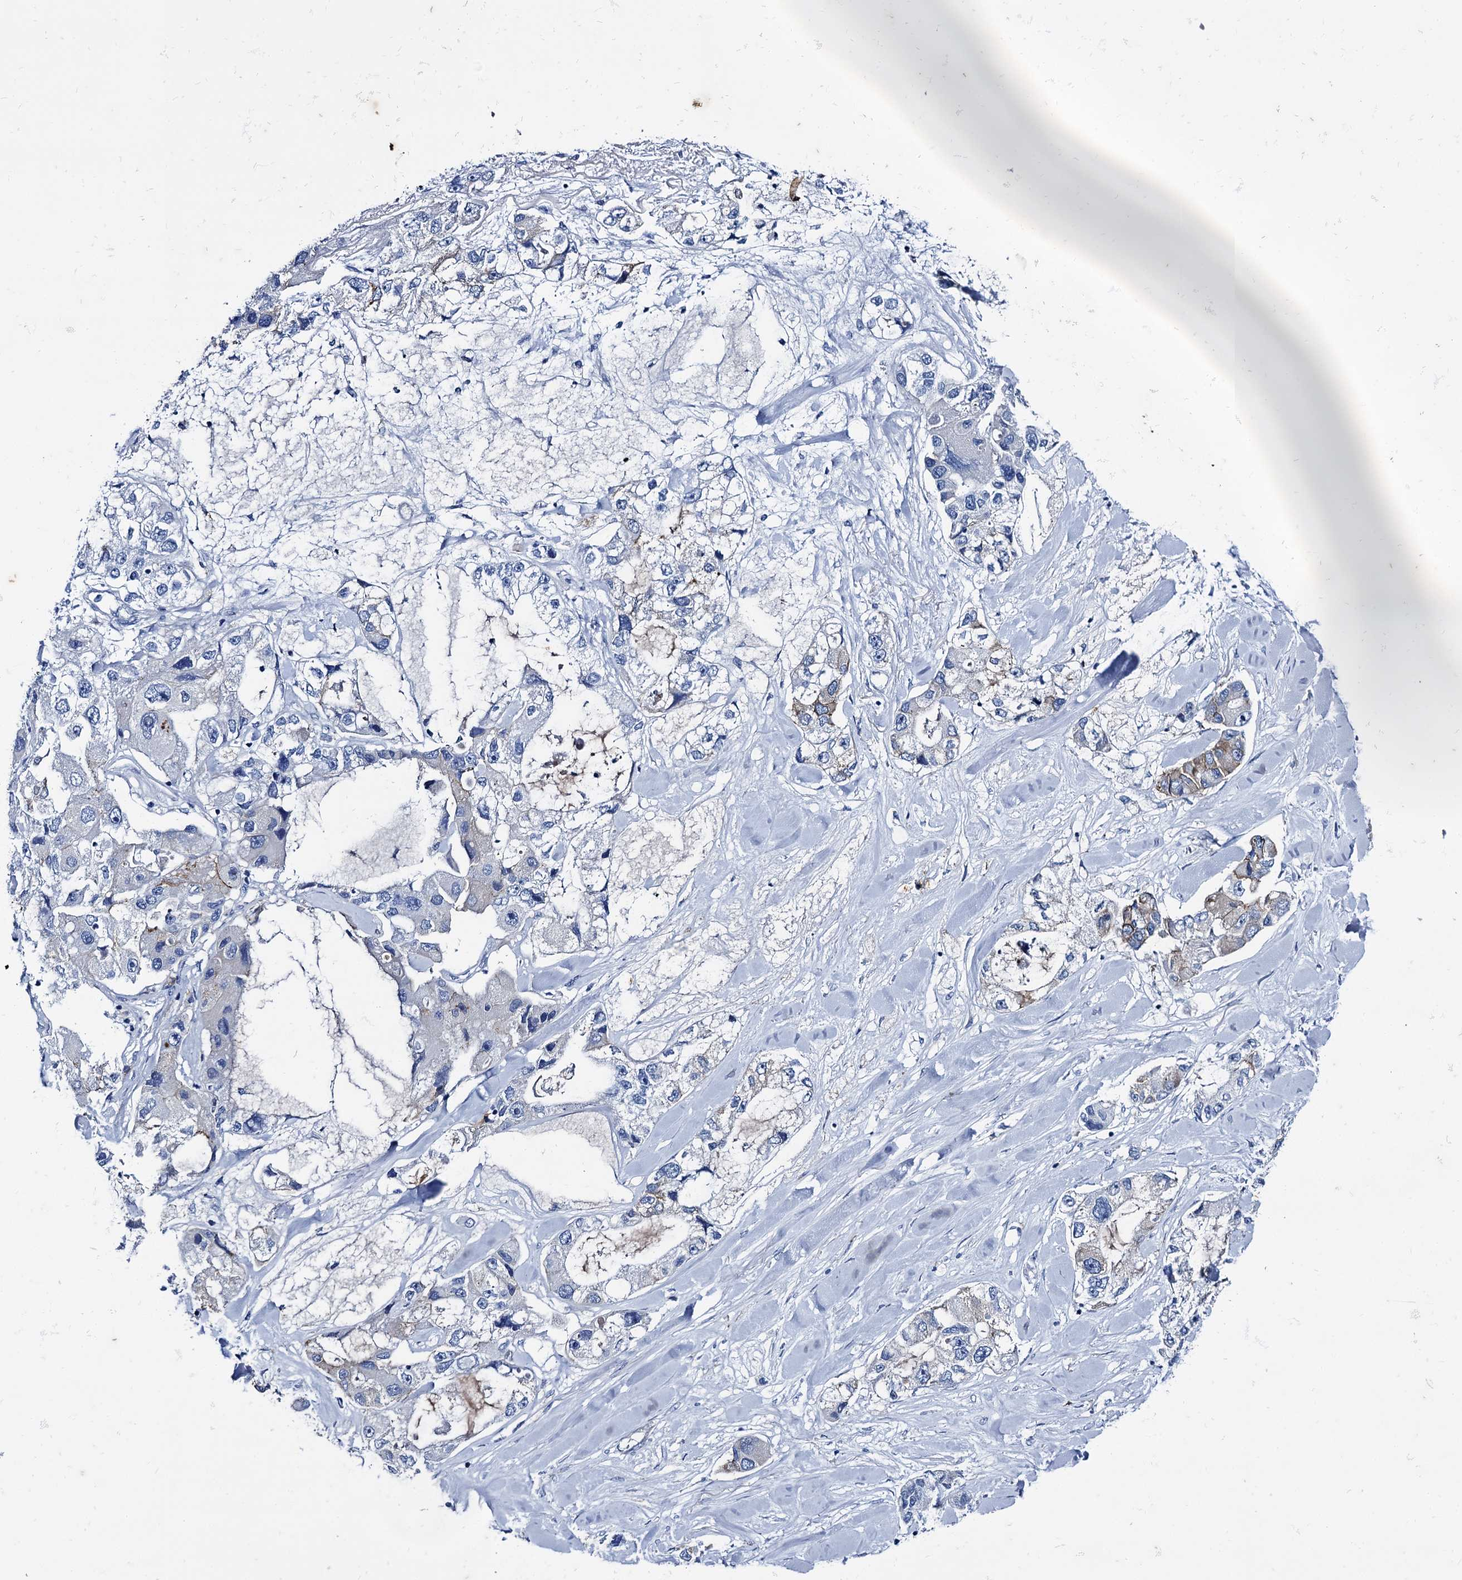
{"staining": {"intensity": "weak", "quantity": "<25%", "location": "cytoplasmic/membranous"}, "tissue": "lung cancer", "cell_type": "Tumor cells", "image_type": "cancer", "snomed": [{"axis": "morphology", "description": "Adenocarcinoma, NOS"}, {"axis": "topography", "description": "Lung"}], "caption": "DAB immunohistochemical staining of lung cancer (adenocarcinoma) shows no significant expression in tumor cells.", "gene": "TMEM72", "patient": {"sex": "female", "age": 54}}